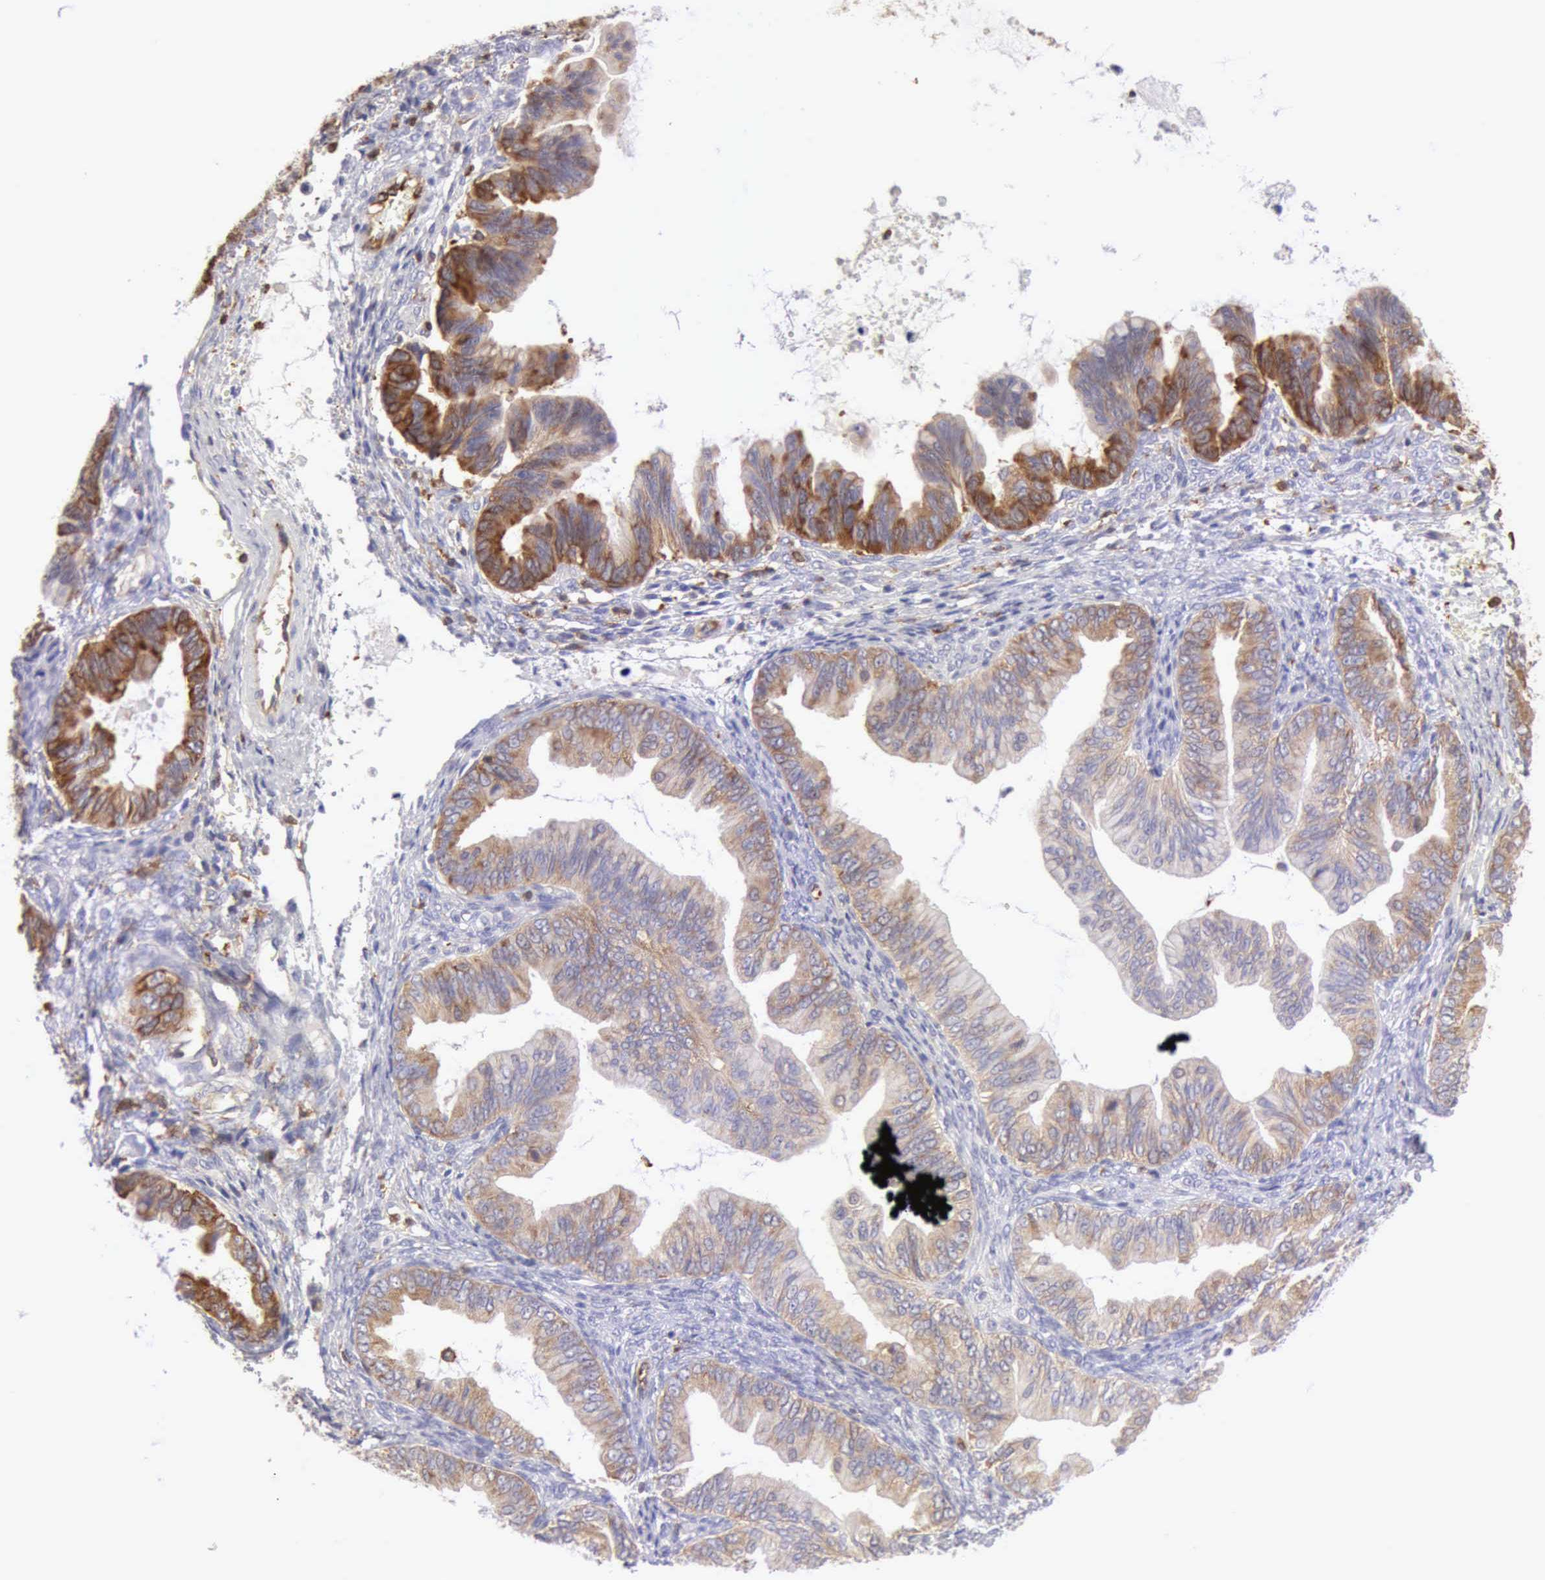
{"staining": {"intensity": "moderate", "quantity": "25%-75%", "location": "cytoplasmic/membranous"}, "tissue": "ovarian cancer", "cell_type": "Tumor cells", "image_type": "cancer", "snomed": [{"axis": "morphology", "description": "Cystadenocarcinoma, mucinous, NOS"}, {"axis": "topography", "description": "Ovary"}], "caption": "A photomicrograph showing moderate cytoplasmic/membranous positivity in approximately 25%-75% of tumor cells in mucinous cystadenocarcinoma (ovarian), as visualized by brown immunohistochemical staining.", "gene": "ARHGAP4", "patient": {"sex": "female", "age": 36}}